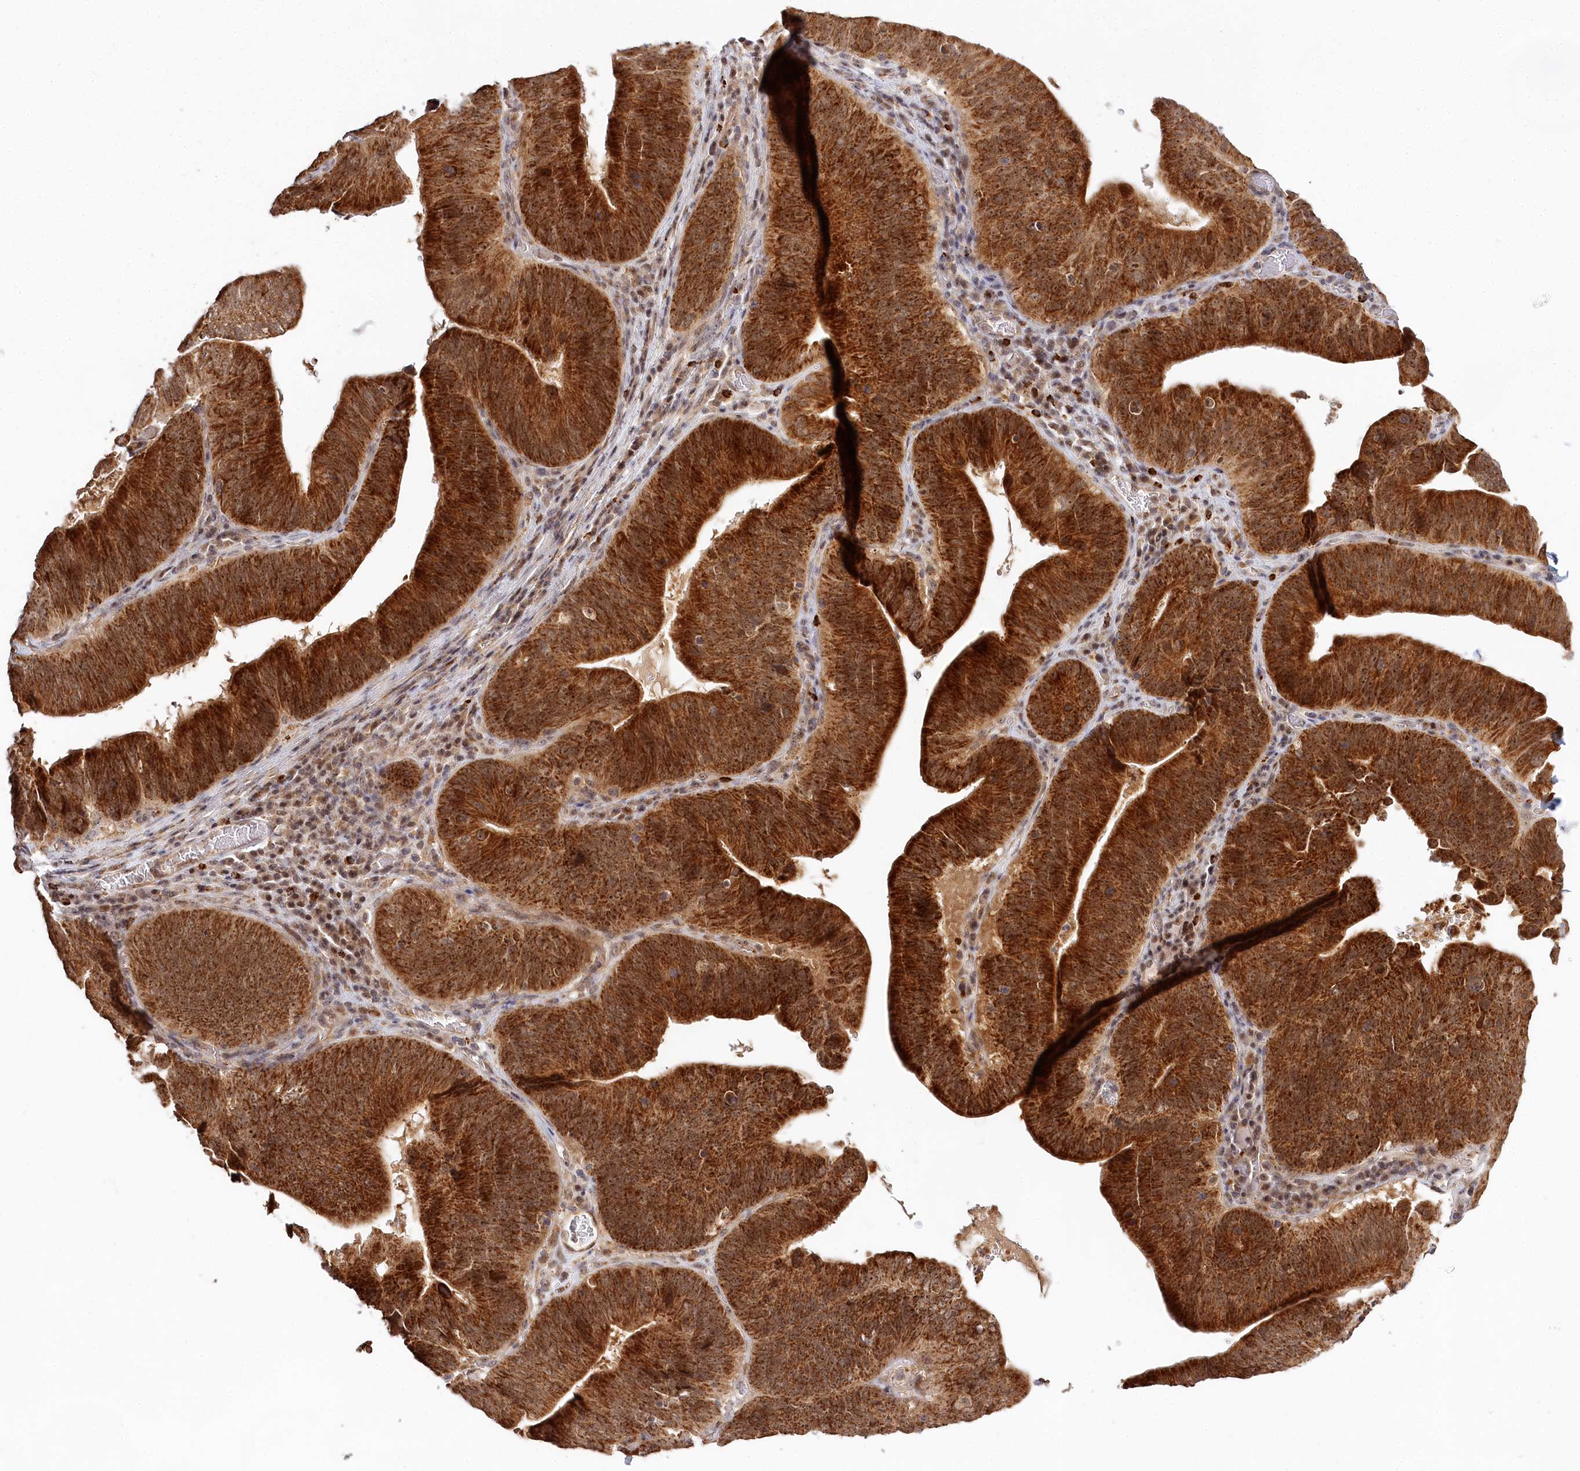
{"staining": {"intensity": "strong", "quantity": ">75%", "location": "cytoplasmic/membranous,nuclear"}, "tissue": "pancreatic cancer", "cell_type": "Tumor cells", "image_type": "cancer", "snomed": [{"axis": "morphology", "description": "Adenocarcinoma, NOS"}, {"axis": "topography", "description": "Pancreas"}], "caption": "This image exhibits pancreatic cancer (adenocarcinoma) stained with immunohistochemistry (IHC) to label a protein in brown. The cytoplasmic/membranous and nuclear of tumor cells show strong positivity for the protein. Nuclei are counter-stained blue.", "gene": "RTN4IP1", "patient": {"sex": "male", "age": 63}}